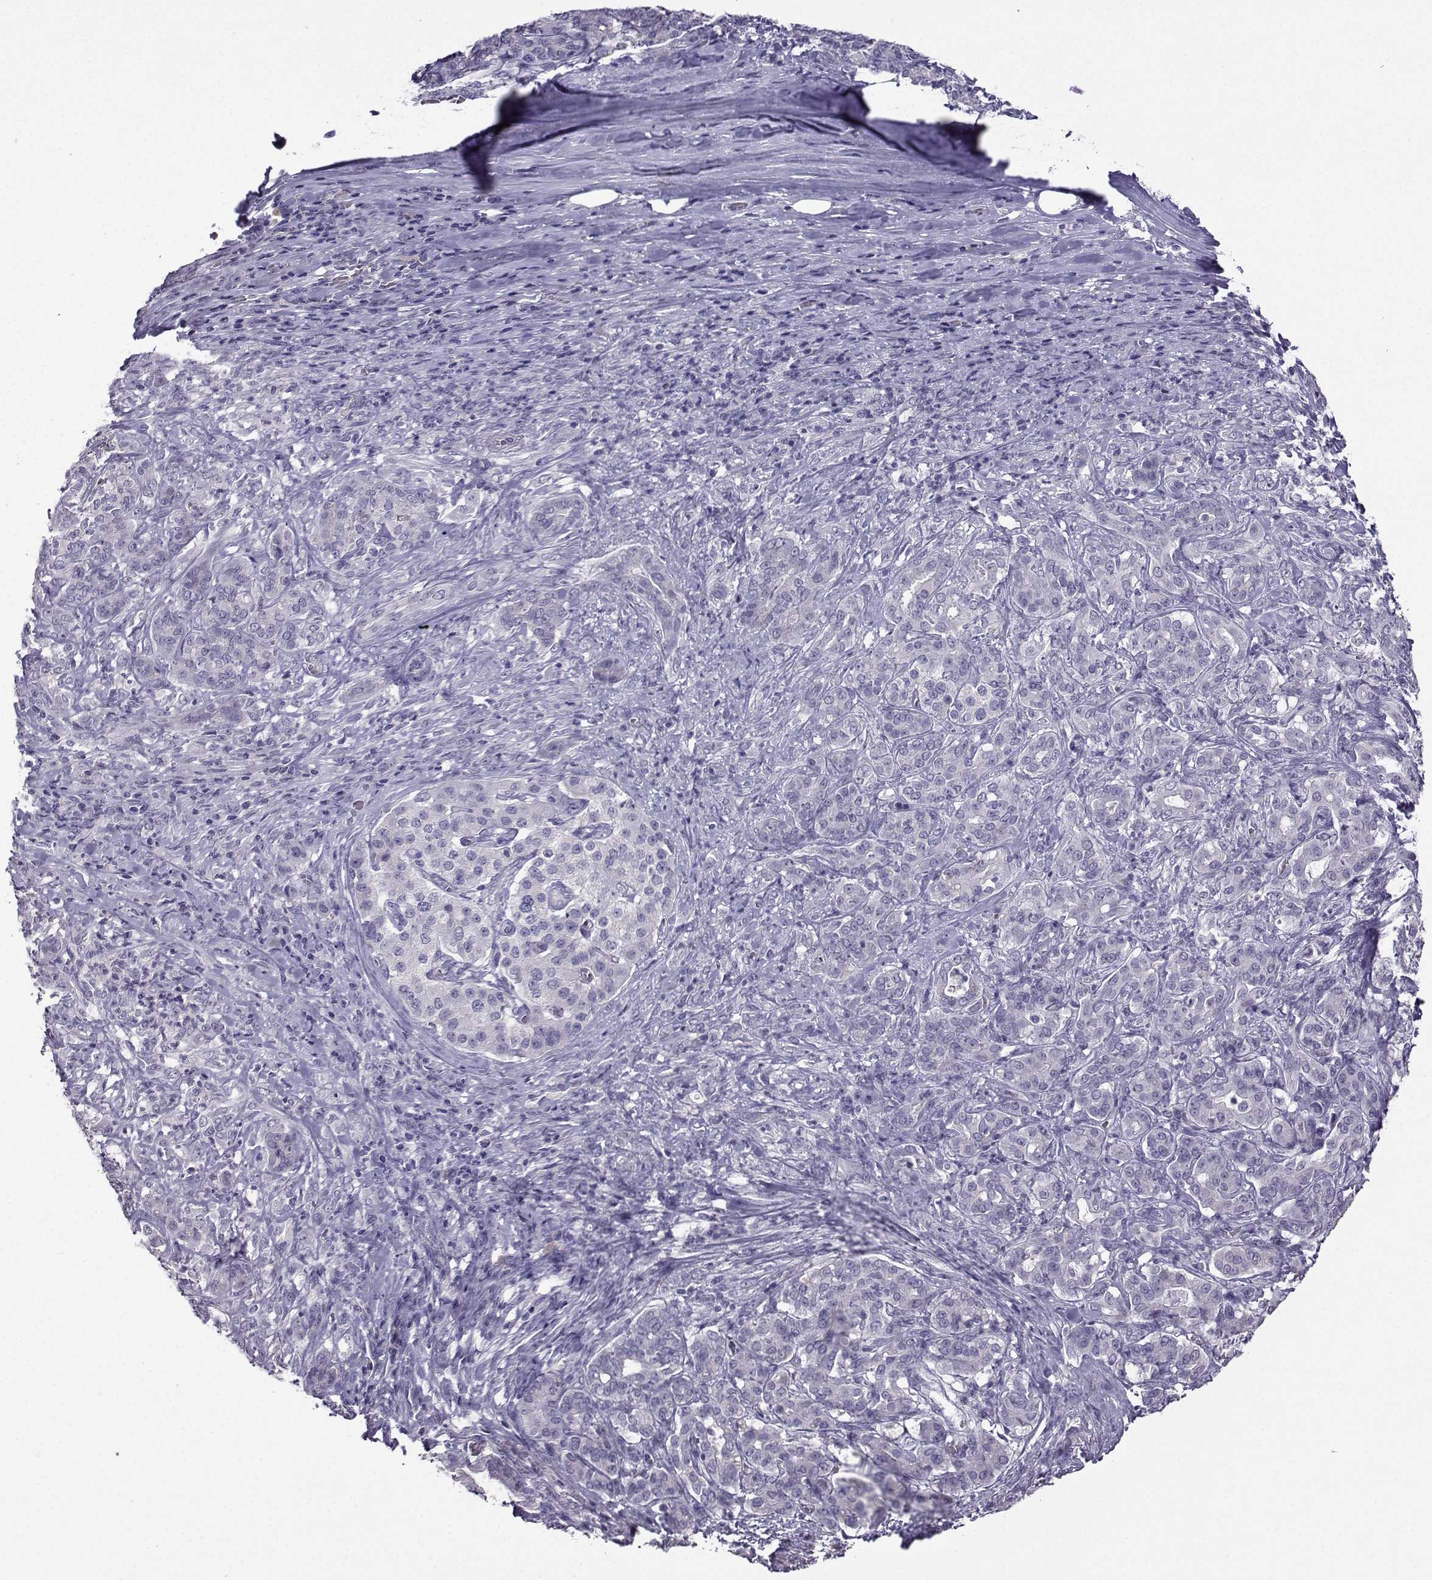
{"staining": {"intensity": "negative", "quantity": "none", "location": "none"}, "tissue": "pancreatic cancer", "cell_type": "Tumor cells", "image_type": "cancer", "snomed": [{"axis": "morphology", "description": "Normal tissue, NOS"}, {"axis": "morphology", "description": "Inflammation, NOS"}, {"axis": "morphology", "description": "Adenocarcinoma, NOS"}, {"axis": "topography", "description": "Pancreas"}], "caption": "DAB (3,3'-diaminobenzidine) immunohistochemical staining of human pancreatic cancer shows no significant positivity in tumor cells. (DAB (3,3'-diaminobenzidine) immunohistochemistry (IHC), high magnification).", "gene": "CRYBB1", "patient": {"sex": "male", "age": 57}}